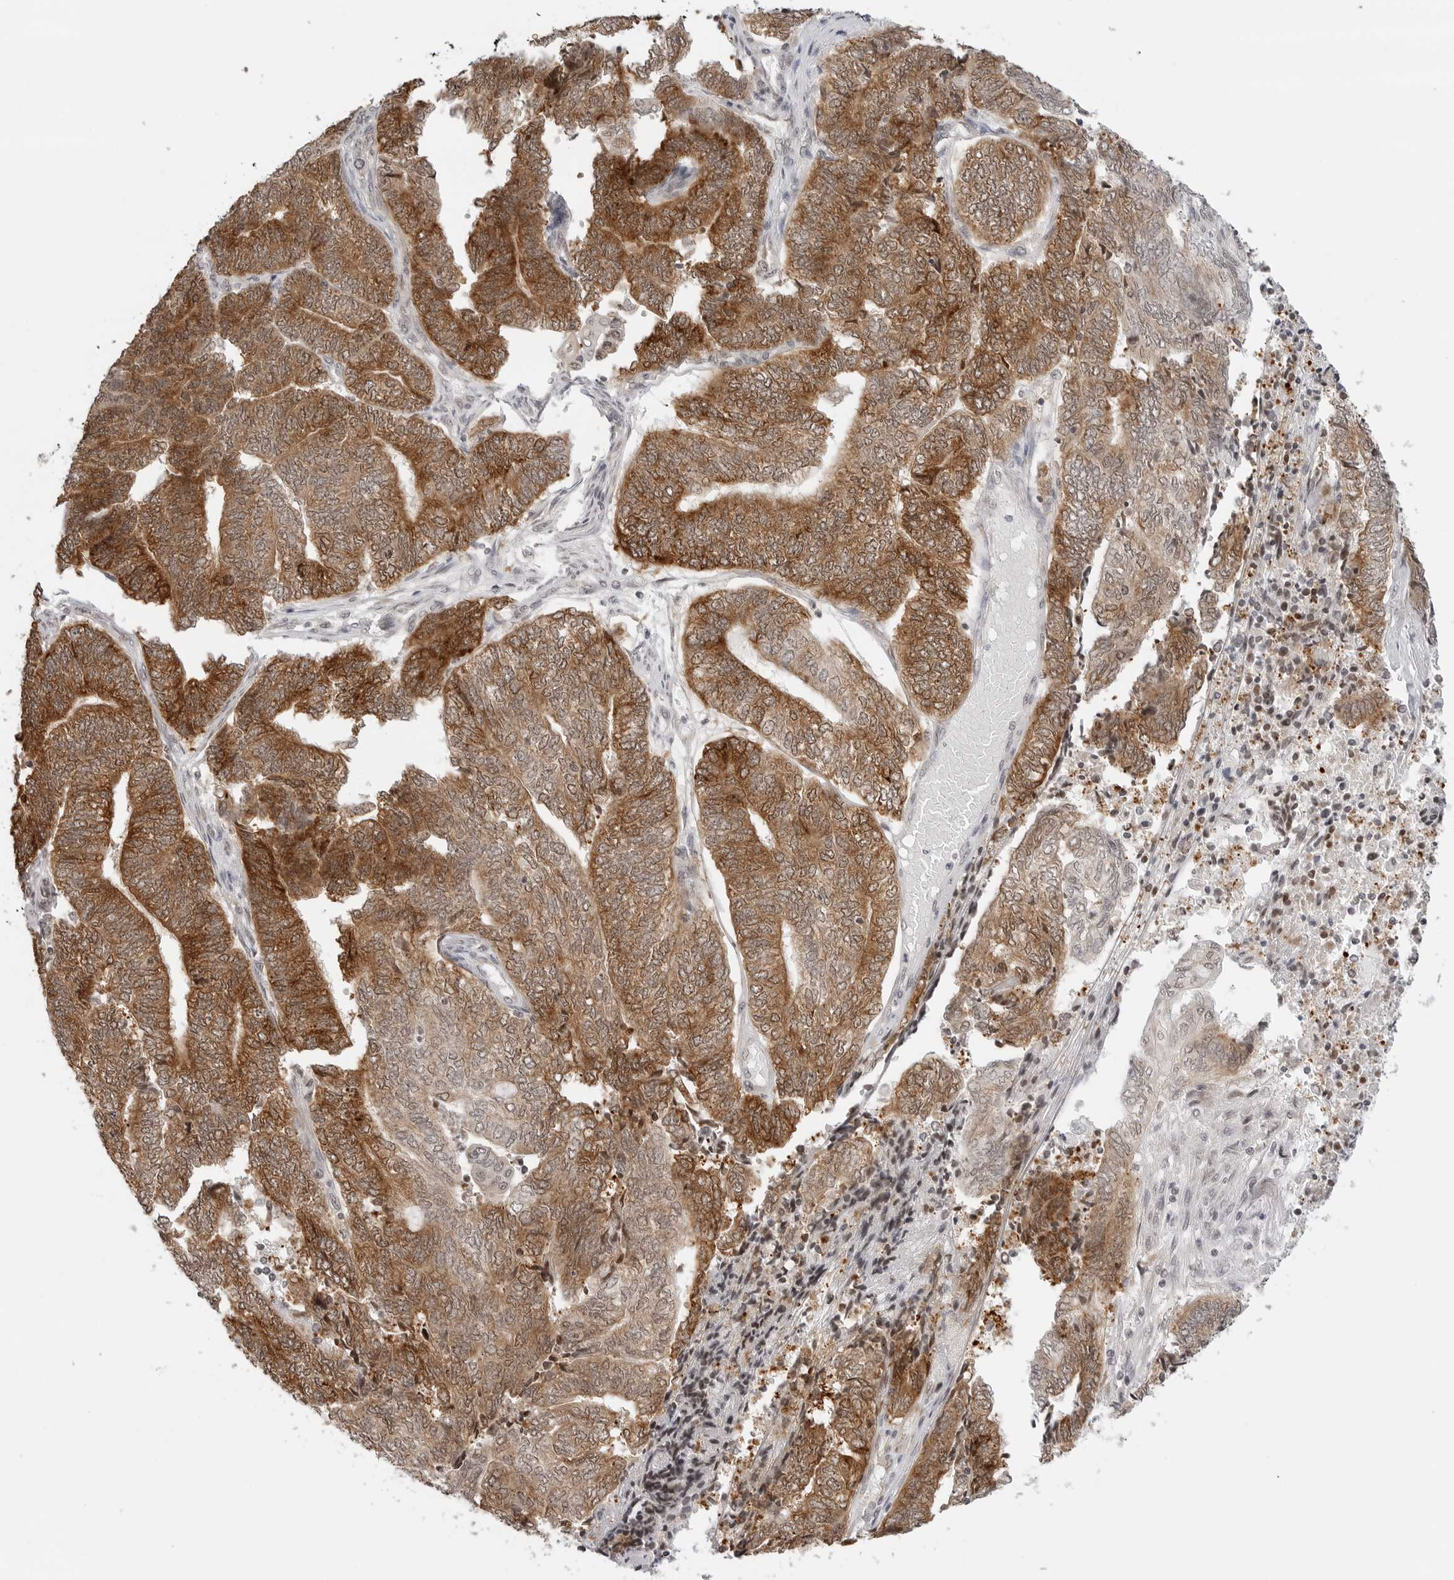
{"staining": {"intensity": "strong", "quantity": ">75%", "location": "cytoplasmic/membranous,nuclear"}, "tissue": "endometrial cancer", "cell_type": "Tumor cells", "image_type": "cancer", "snomed": [{"axis": "morphology", "description": "Adenocarcinoma, NOS"}, {"axis": "topography", "description": "Uterus"}, {"axis": "topography", "description": "Endometrium"}], "caption": "High-magnification brightfield microscopy of adenocarcinoma (endometrial) stained with DAB (brown) and counterstained with hematoxylin (blue). tumor cells exhibit strong cytoplasmic/membranous and nuclear positivity is seen in about>75% of cells.", "gene": "METAP1", "patient": {"sex": "female", "age": 70}}